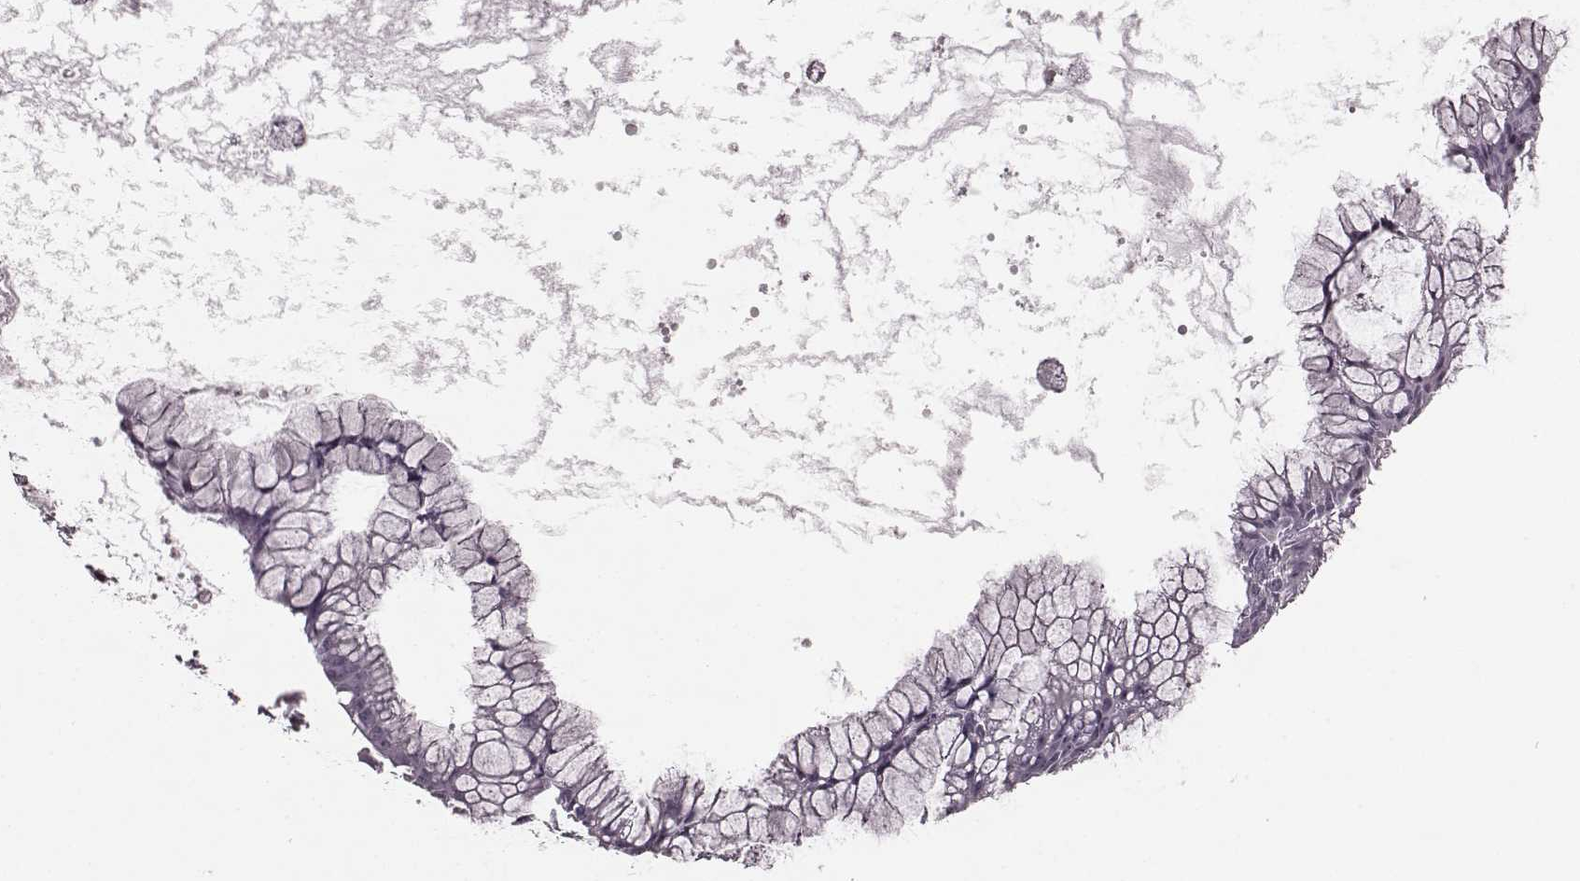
{"staining": {"intensity": "negative", "quantity": "none", "location": "none"}, "tissue": "ovarian cancer", "cell_type": "Tumor cells", "image_type": "cancer", "snomed": [{"axis": "morphology", "description": "Cystadenocarcinoma, mucinous, NOS"}, {"axis": "topography", "description": "Ovary"}], "caption": "Immunohistochemistry (IHC) micrograph of human ovarian cancer stained for a protein (brown), which shows no expression in tumor cells.", "gene": "TRPM1", "patient": {"sex": "female", "age": 41}}